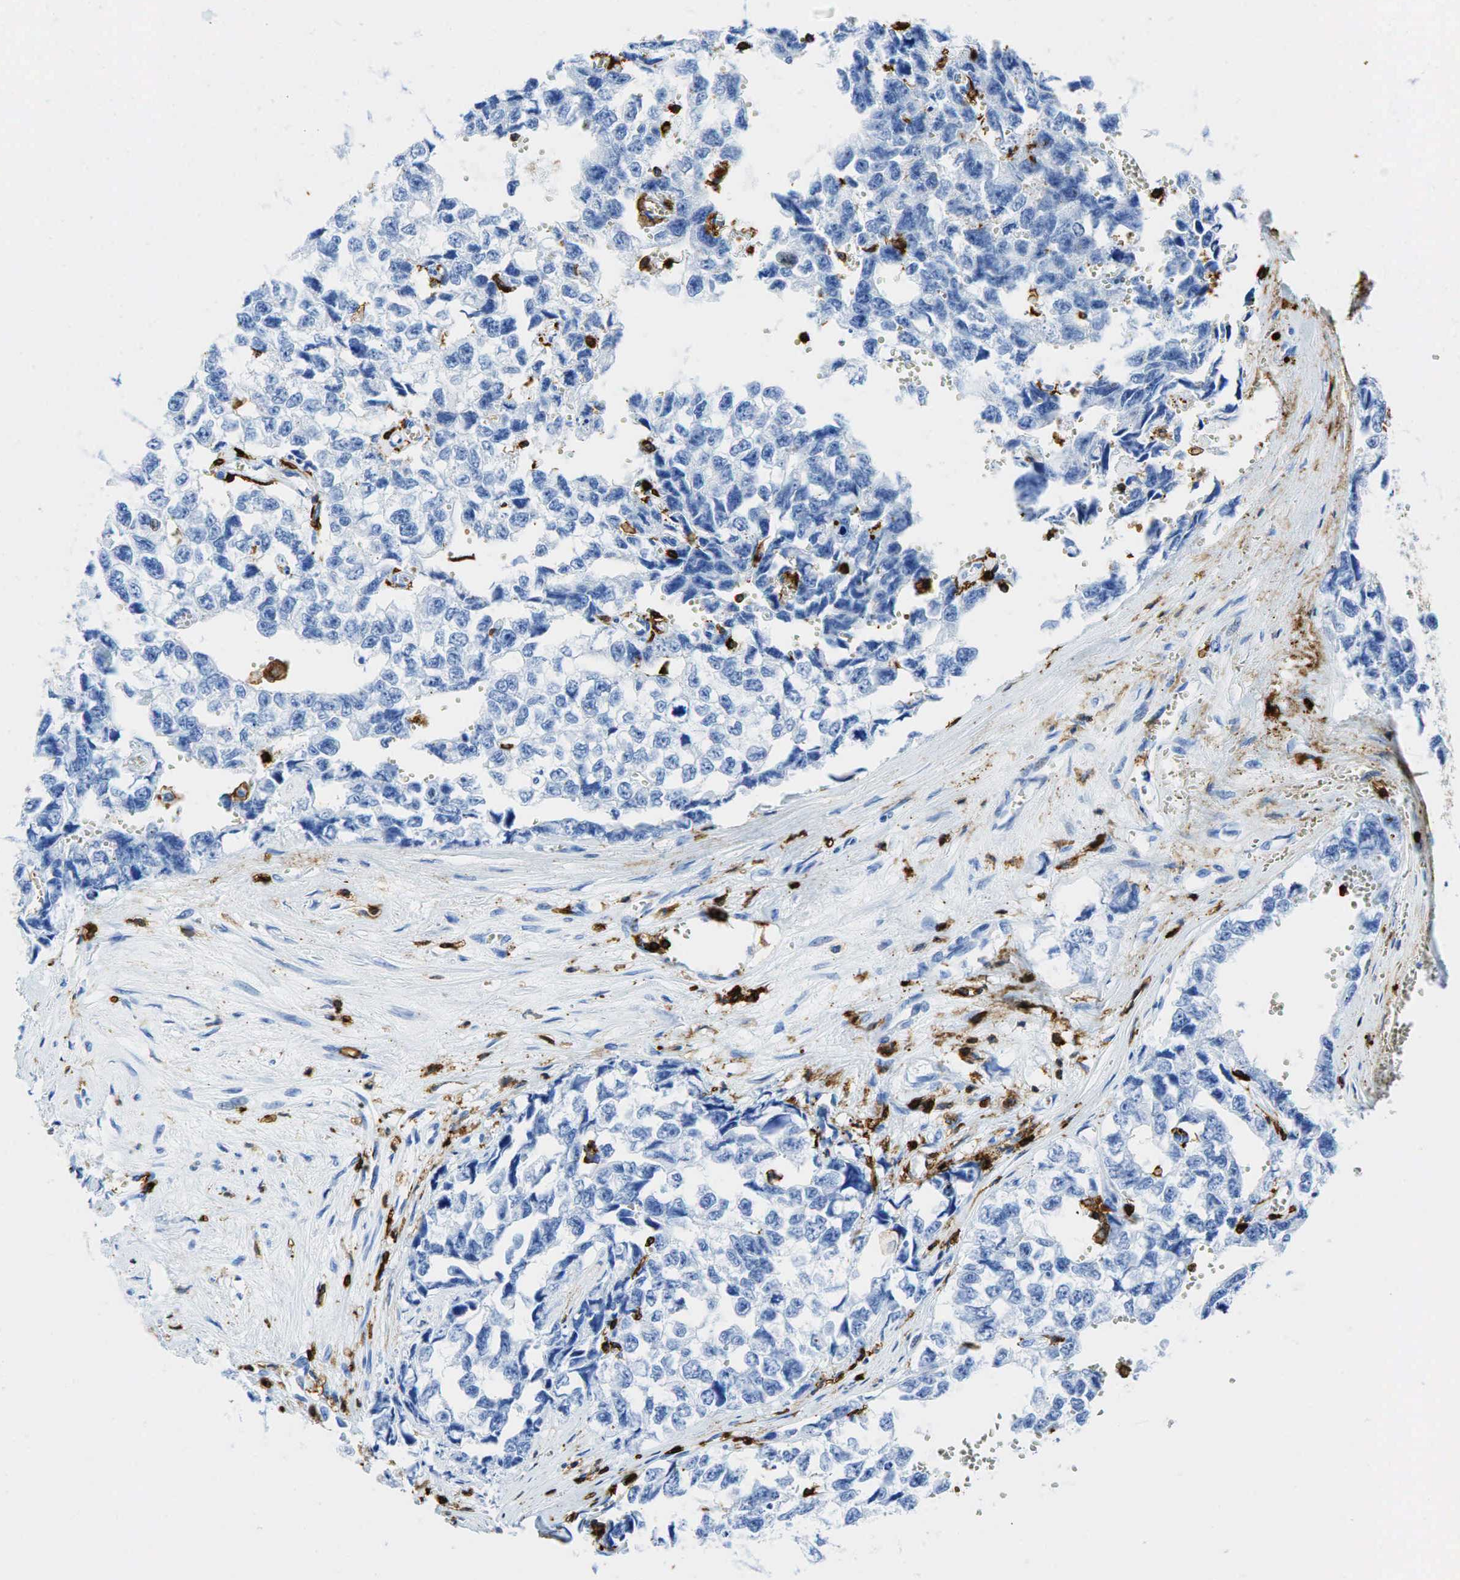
{"staining": {"intensity": "negative", "quantity": "none", "location": "none"}, "tissue": "testis cancer", "cell_type": "Tumor cells", "image_type": "cancer", "snomed": [{"axis": "morphology", "description": "Carcinoma, Embryonal, NOS"}, {"axis": "topography", "description": "Testis"}], "caption": "This is a image of IHC staining of embryonal carcinoma (testis), which shows no positivity in tumor cells.", "gene": "PTPRC", "patient": {"sex": "male", "age": 31}}